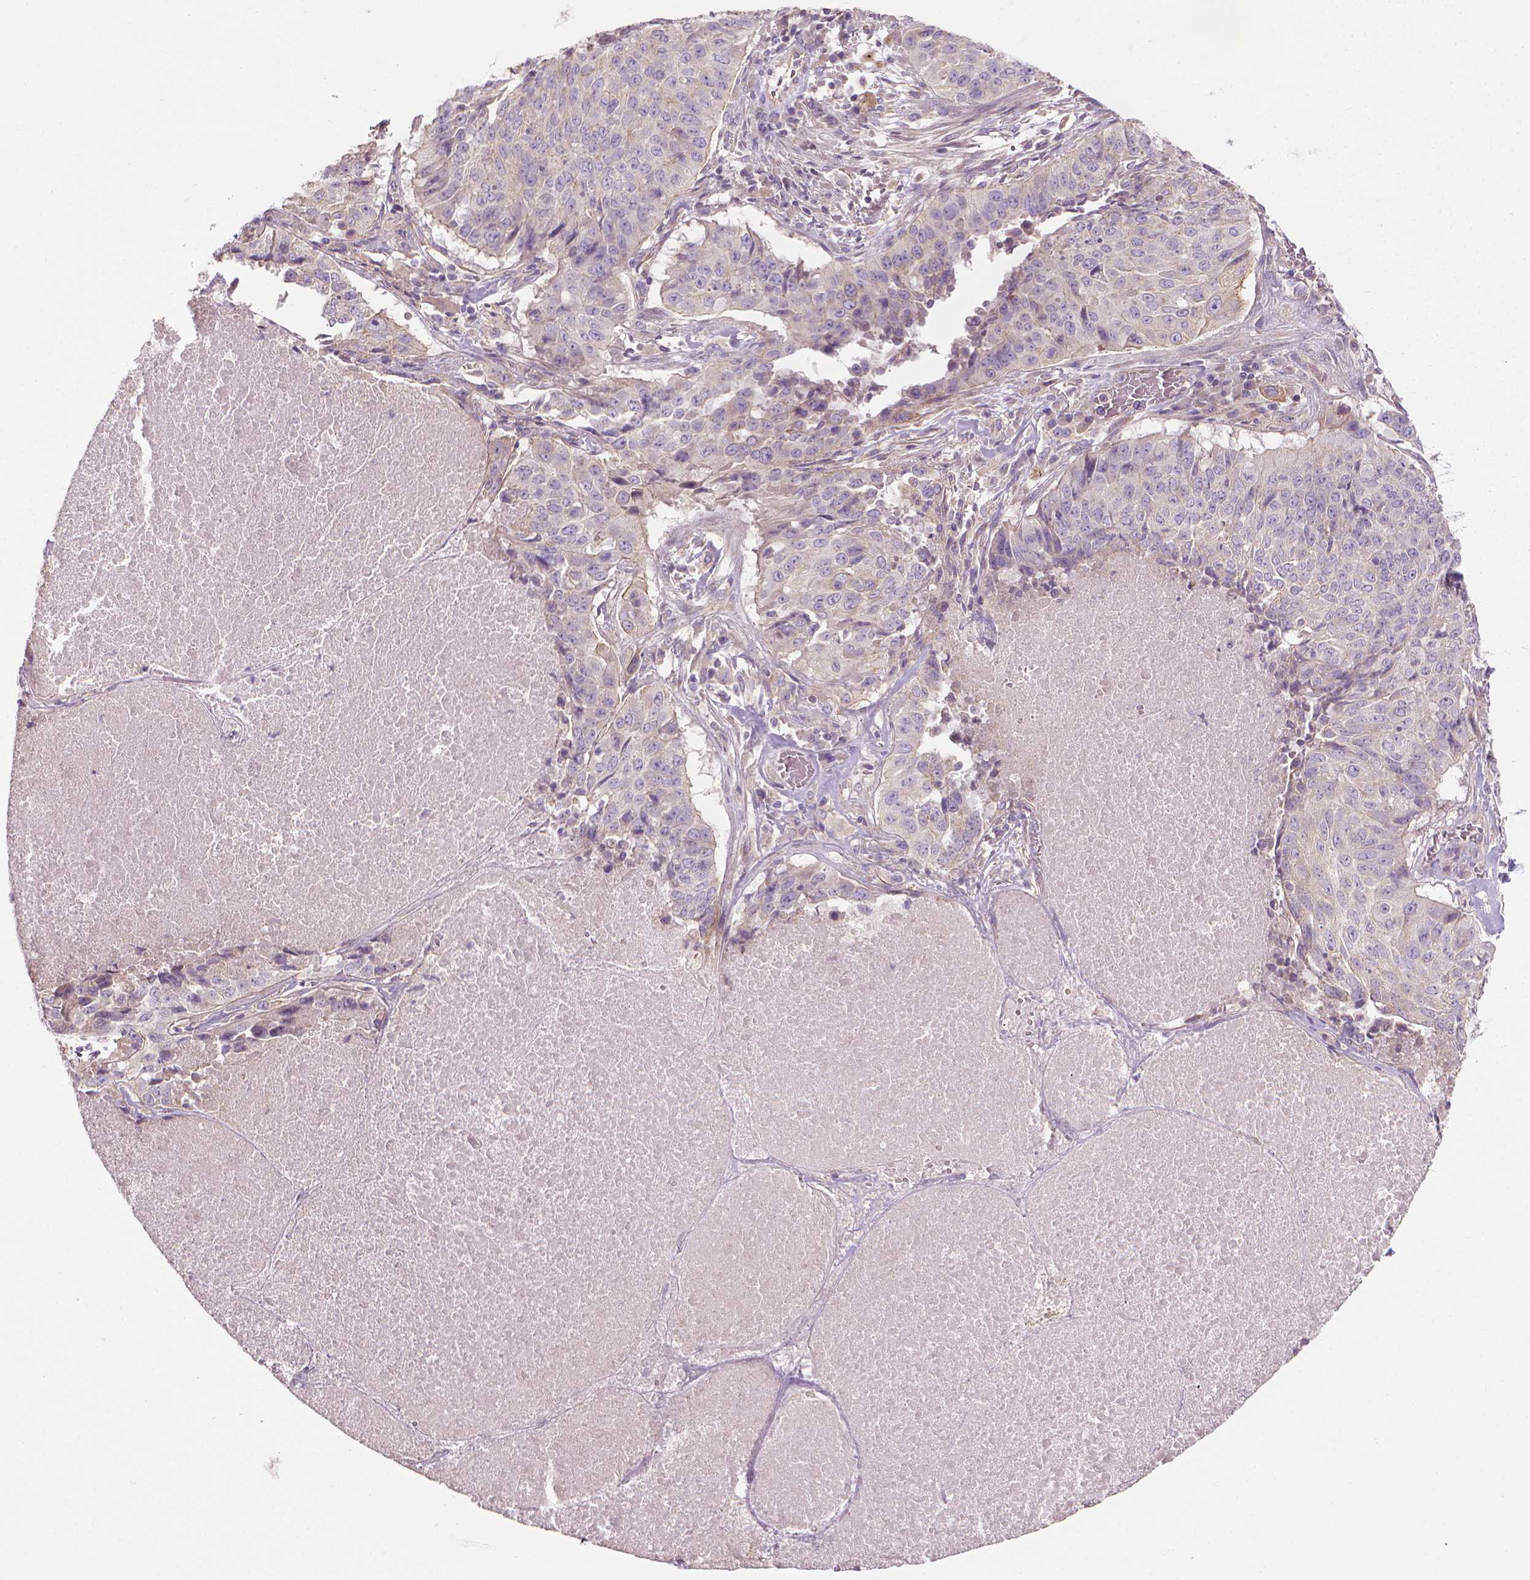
{"staining": {"intensity": "negative", "quantity": "none", "location": "none"}, "tissue": "lung cancer", "cell_type": "Tumor cells", "image_type": "cancer", "snomed": [{"axis": "morphology", "description": "Normal tissue, NOS"}, {"axis": "morphology", "description": "Squamous cell carcinoma, NOS"}, {"axis": "topography", "description": "Bronchus"}, {"axis": "topography", "description": "Lung"}], "caption": "Histopathology image shows no significant protein expression in tumor cells of squamous cell carcinoma (lung).", "gene": "RIIAD1", "patient": {"sex": "male", "age": 64}}